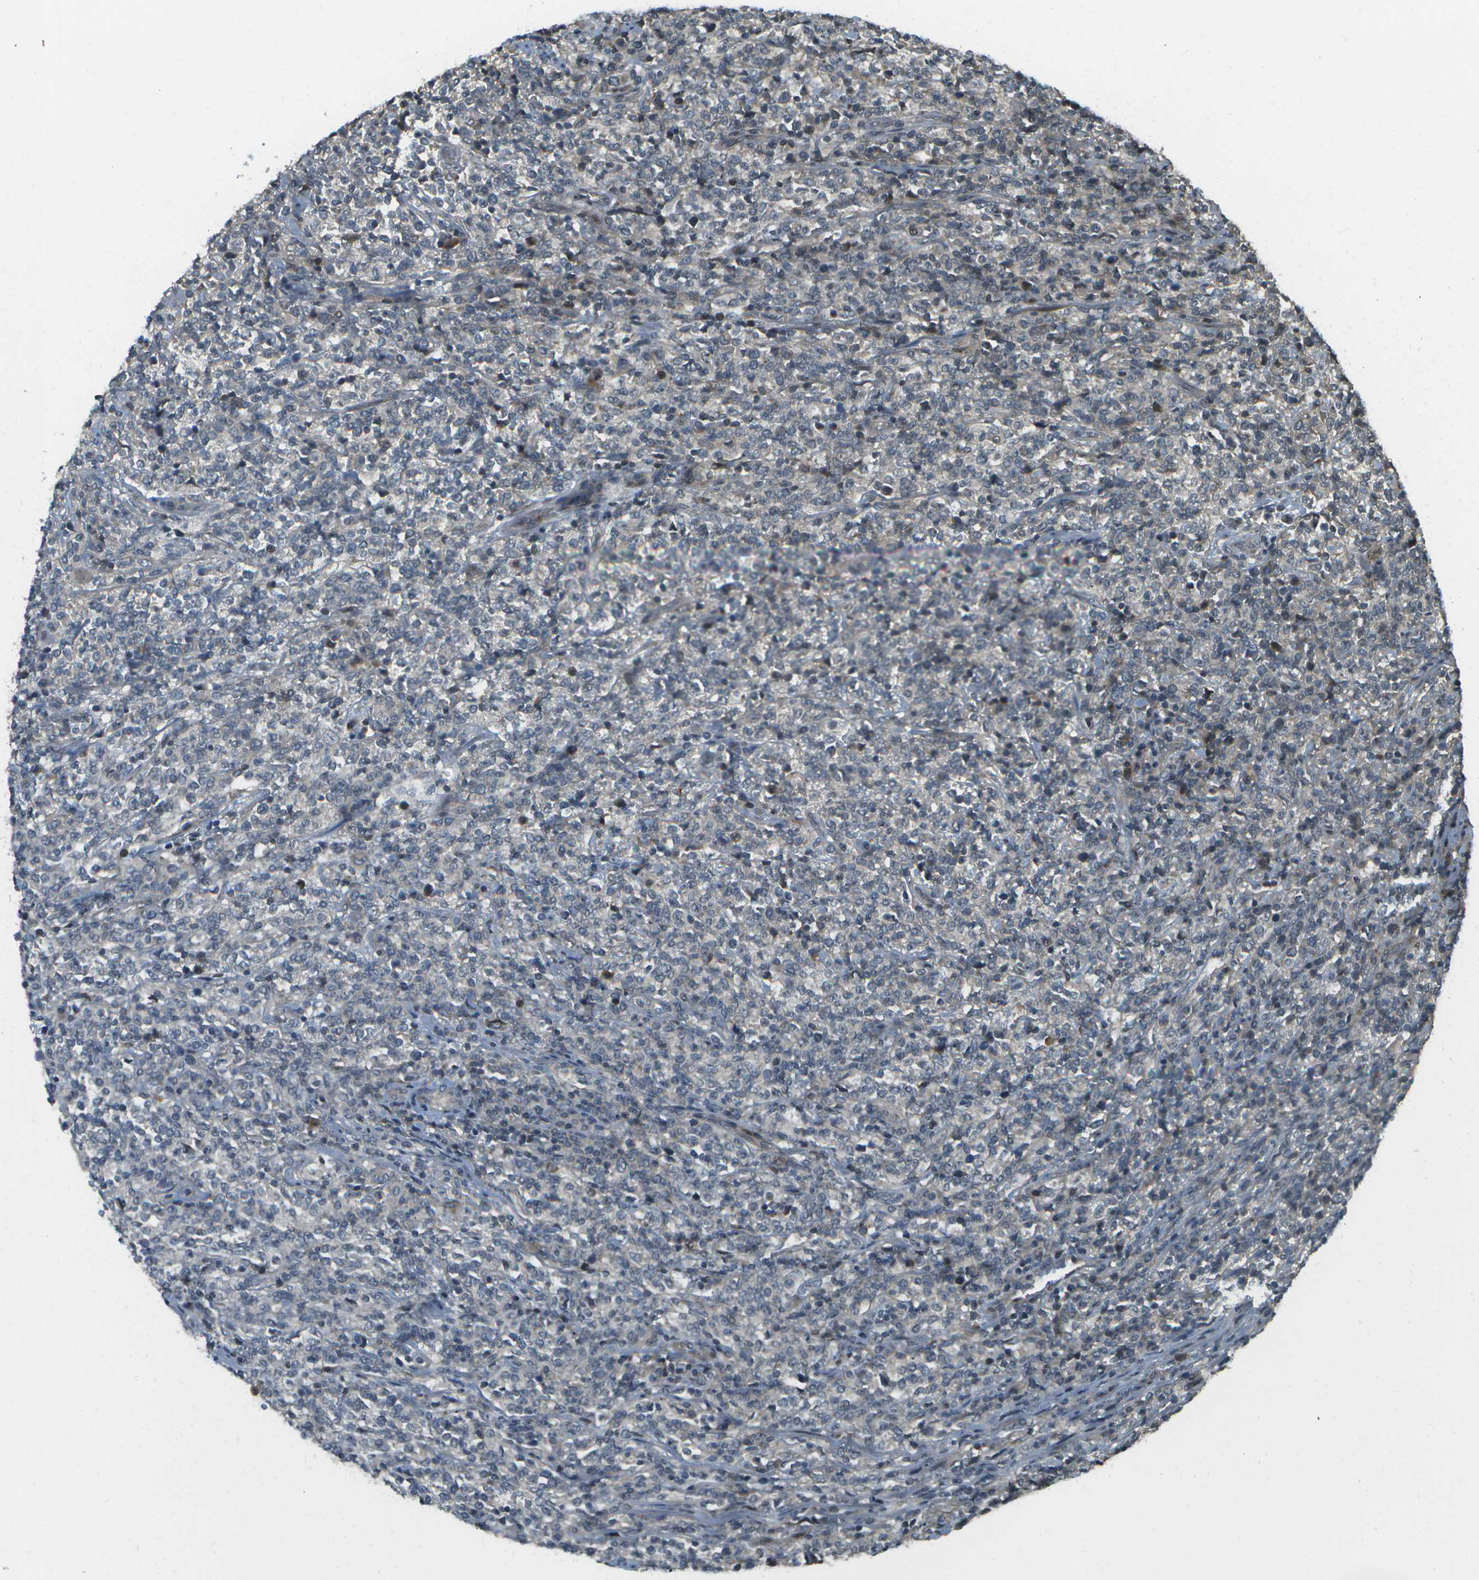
{"staining": {"intensity": "negative", "quantity": "none", "location": "none"}, "tissue": "lymphoma", "cell_type": "Tumor cells", "image_type": "cancer", "snomed": [{"axis": "morphology", "description": "Malignant lymphoma, non-Hodgkin's type, High grade"}, {"axis": "topography", "description": "Soft tissue"}], "caption": "Immunohistochemical staining of human malignant lymphoma, non-Hodgkin's type (high-grade) reveals no significant staining in tumor cells. The staining is performed using DAB brown chromogen with nuclei counter-stained in using hematoxylin.", "gene": "WNK2", "patient": {"sex": "male", "age": 18}}